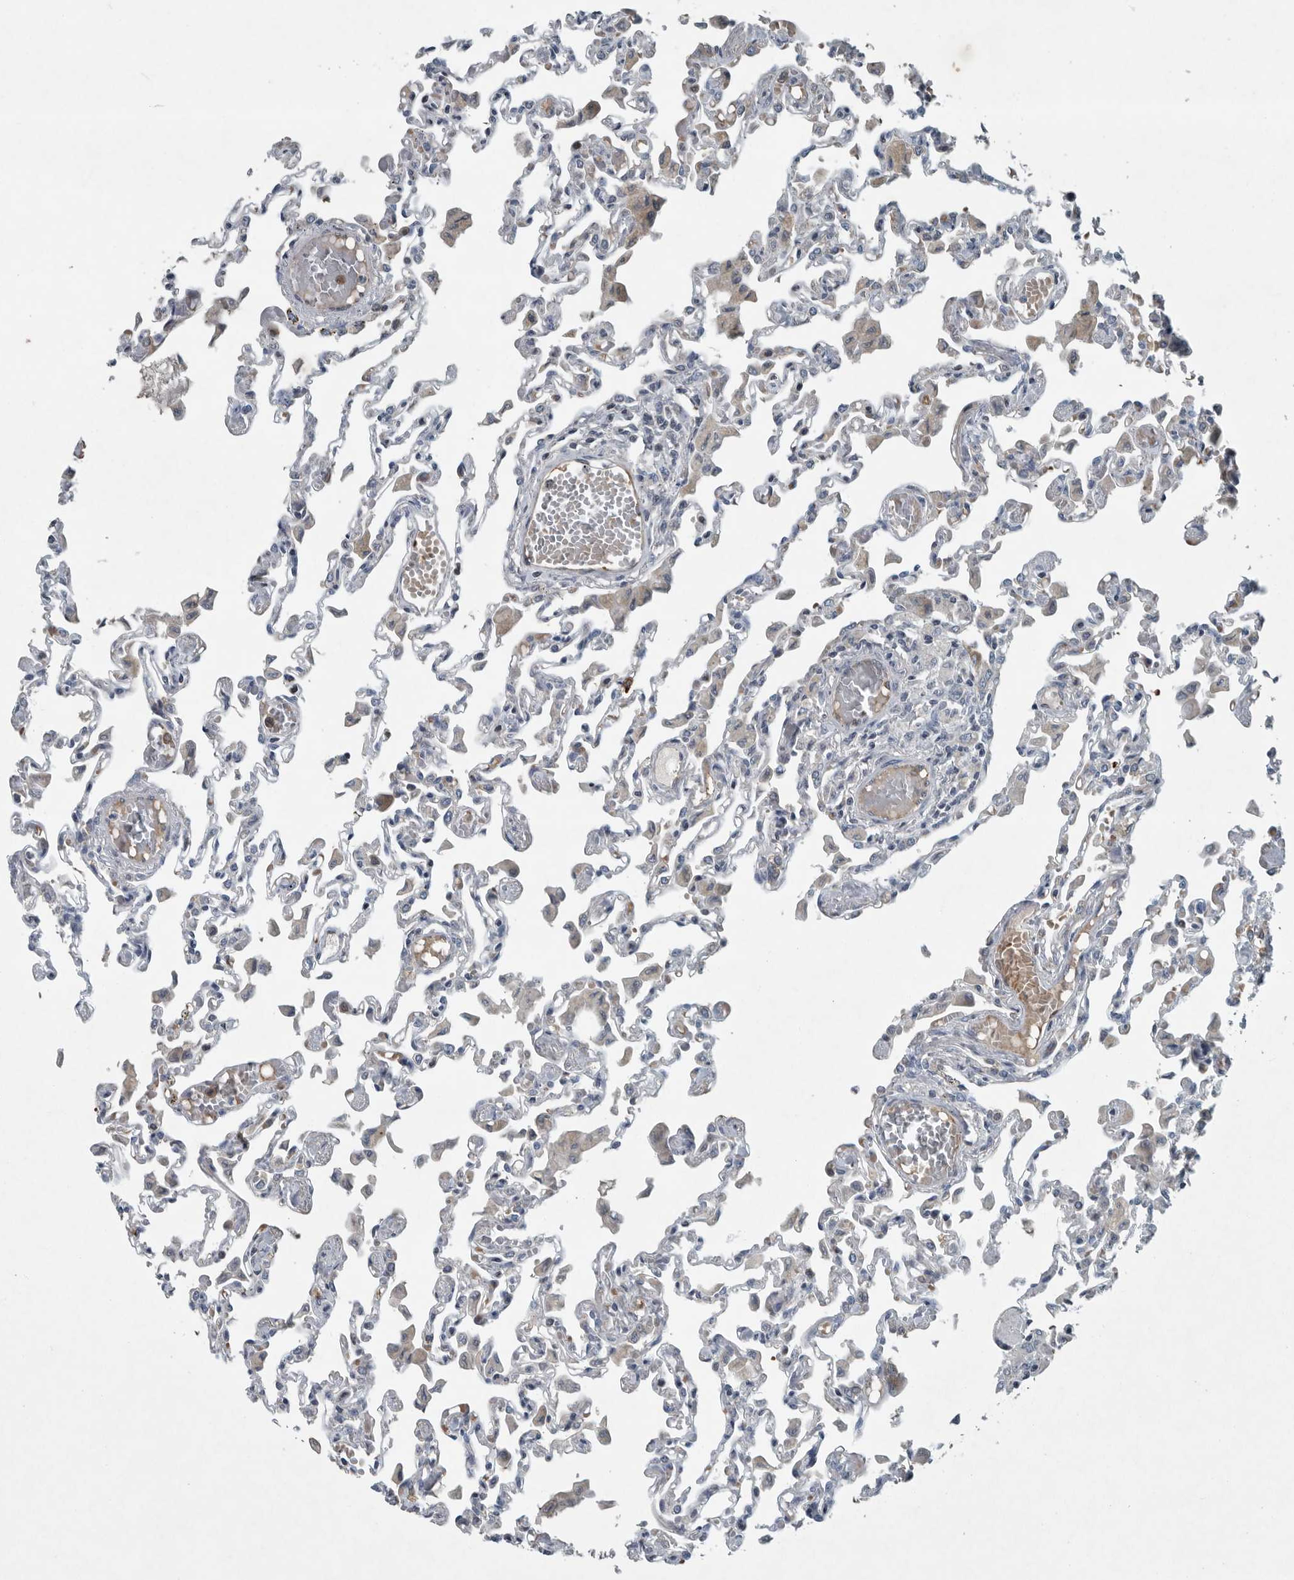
{"staining": {"intensity": "negative", "quantity": "none", "location": "none"}, "tissue": "lung", "cell_type": "Alveolar cells", "image_type": "normal", "snomed": [{"axis": "morphology", "description": "Normal tissue, NOS"}, {"axis": "topography", "description": "Bronchus"}, {"axis": "topography", "description": "Lung"}], "caption": "The photomicrograph exhibits no staining of alveolar cells in unremarkable lung.", "gene": "MPP3", "patient": {"sex": "female", "age": 49}}